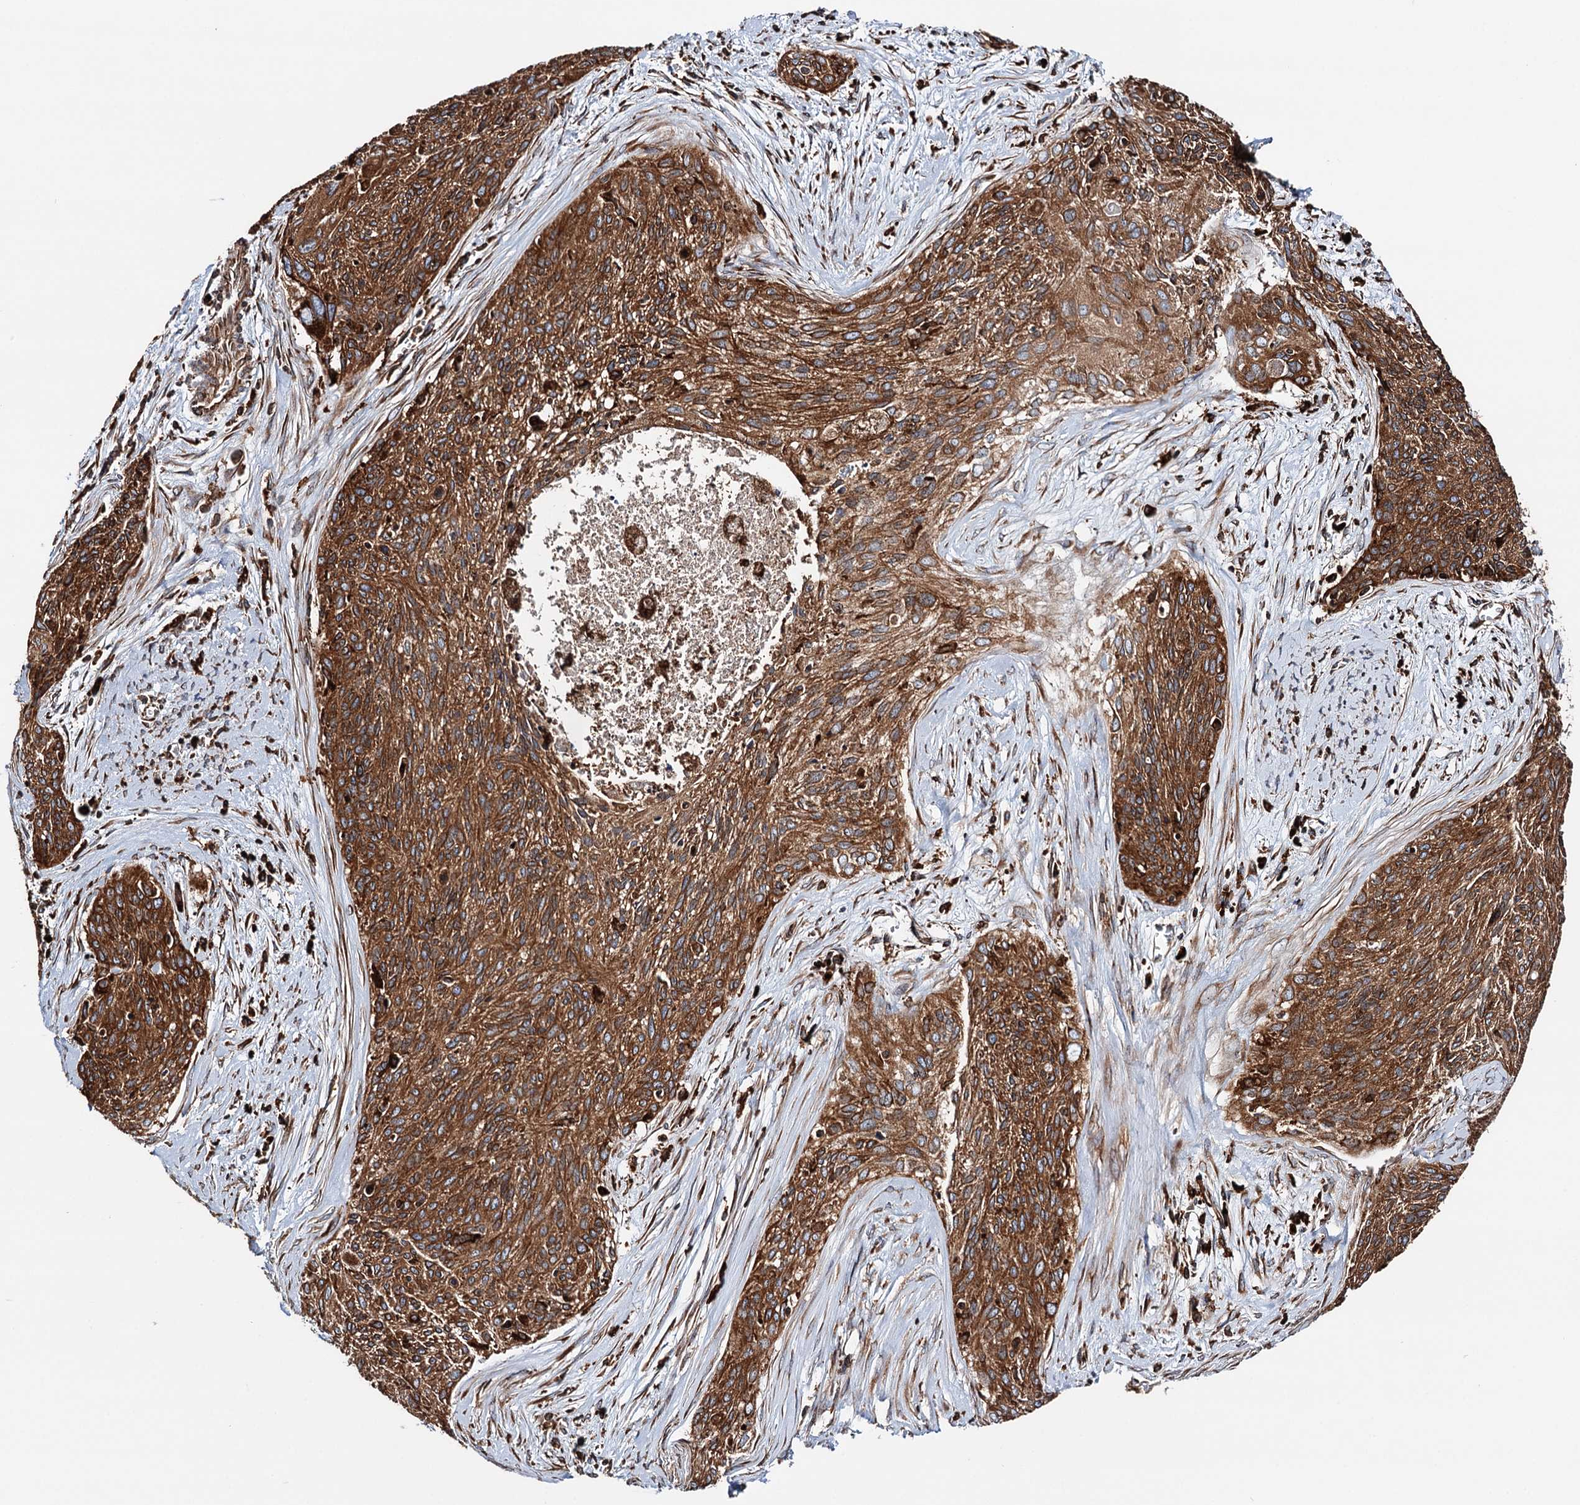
{"staining": {"intensity": "strong", "quantity": ">75%", "location": "cytoplasmic/membranous"}, "tissue": "cervical cancer", "cell_type": "Tumor cells", "image_type": "cancer", "snomed": [{"axis": "morphology", "description": "Squamous cell carcinoma, NOS"}, {"axis": "topography", "description": "Cervix"}], "caption": "This is a micrograph of IHC staining of cervical squamous cell carcinoma, which shows strong expression in the cytoplasmic/membranous of tumor cells.", "gene": "ERP29", "patient": {"sex": "female", "age": 55}}